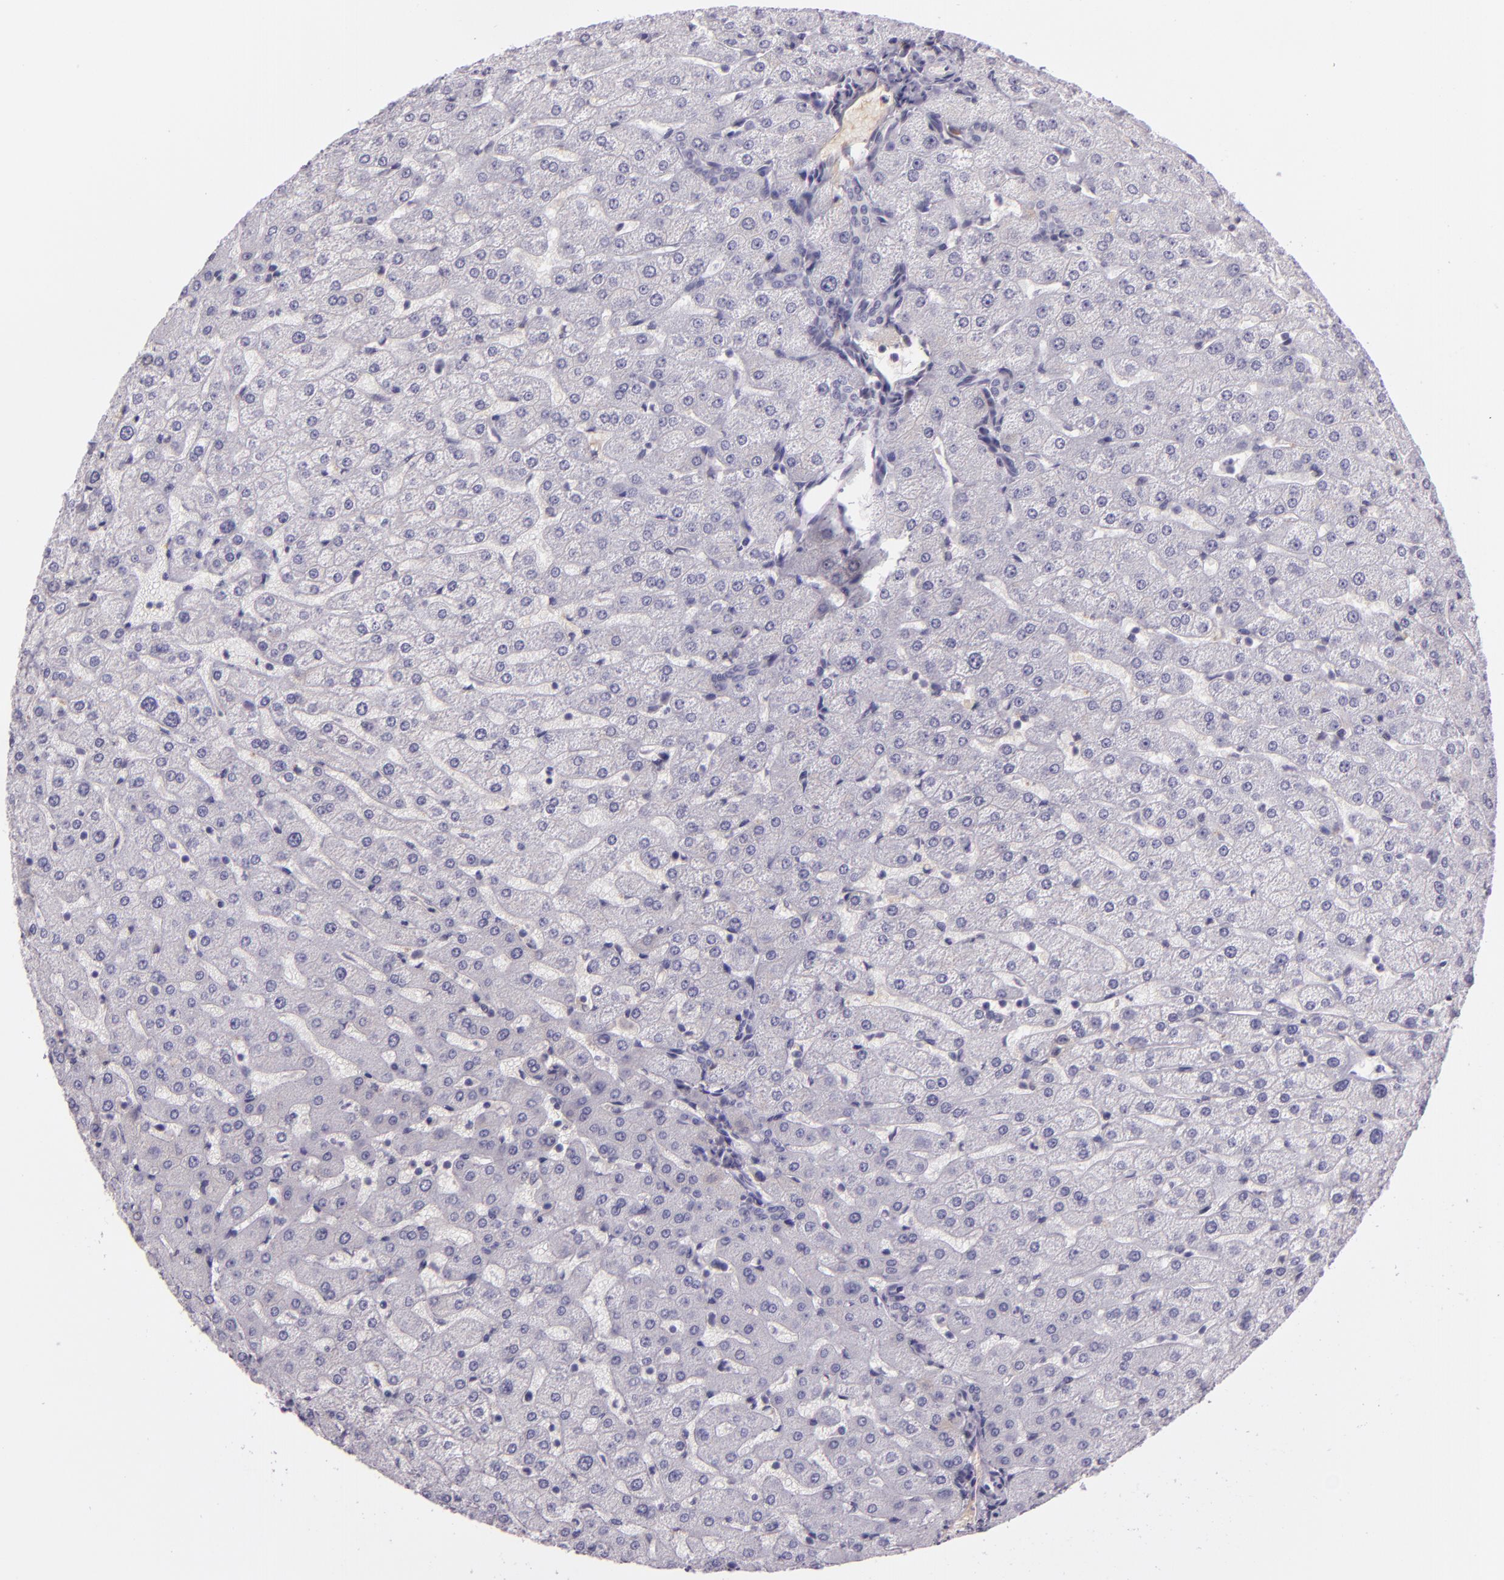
{"staining": {"intensity": "negative", "quantity": "none", "location": "none"}, "tissue": "liver", "cell_type": "Cholangiocytes", "image_type": "normal", "snomed": [{"axis": "morphology", "description": "Normal tissue, NOS"}, {"axis": "morphology", "description": "Fibrosis, NOS"}, {"axis": "topography", "description": "Liver"}], "caption": "IHC photomicrograph of unremarkable liver: human liver stained with DAB (3,3'-diaminobenzidine) demonstrates no significant protein expression in cholangiocytes. The staining was performed using DAB to visualize the protein expression in brown, while the nuclei were stained in blue with hematoxylin (Magnification: 20x).", "gene": "CHEK2", "patient": {"sex": "female", "age": 29}}